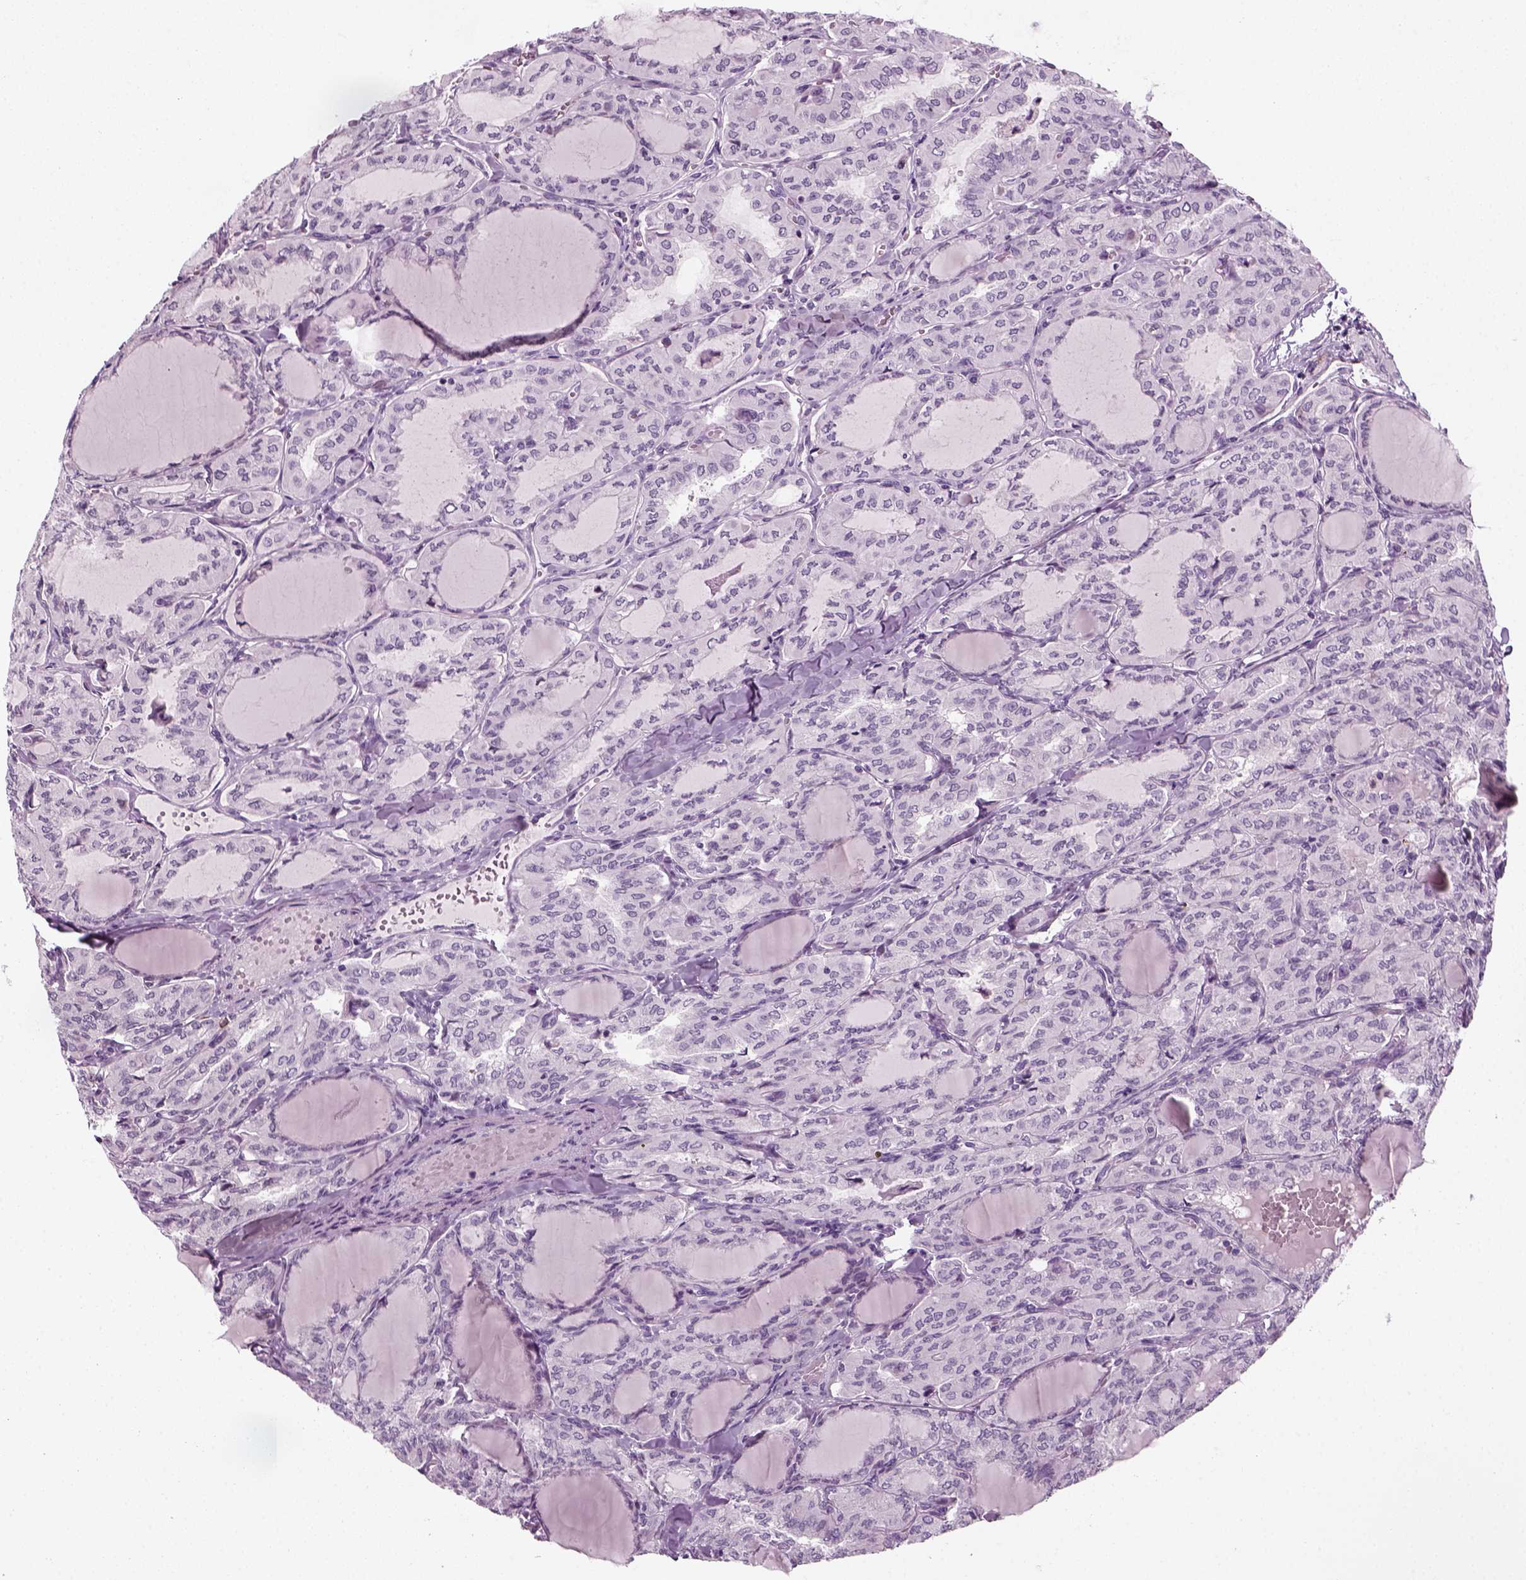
{"staining": {"intensity": "negative", "quantity": "none", "location": "none"}, "tissue": "thyroid cancer", "cell_type": "Tumor cells", "image_type": "cancer", "snomed": [{"axis": "morphology", "description": "Papillary adenocarcinoma, NOS"}, {"axis": "topography", "description": "Thyroid gland"}], "caption": "This is an immunohistochemistry (IHC) image of human thyroid papillary adenocarcinoma. There is no positivity in tumor cells.", "gene": "KRT75", "patient": {"sex": "male", "age": 20}}